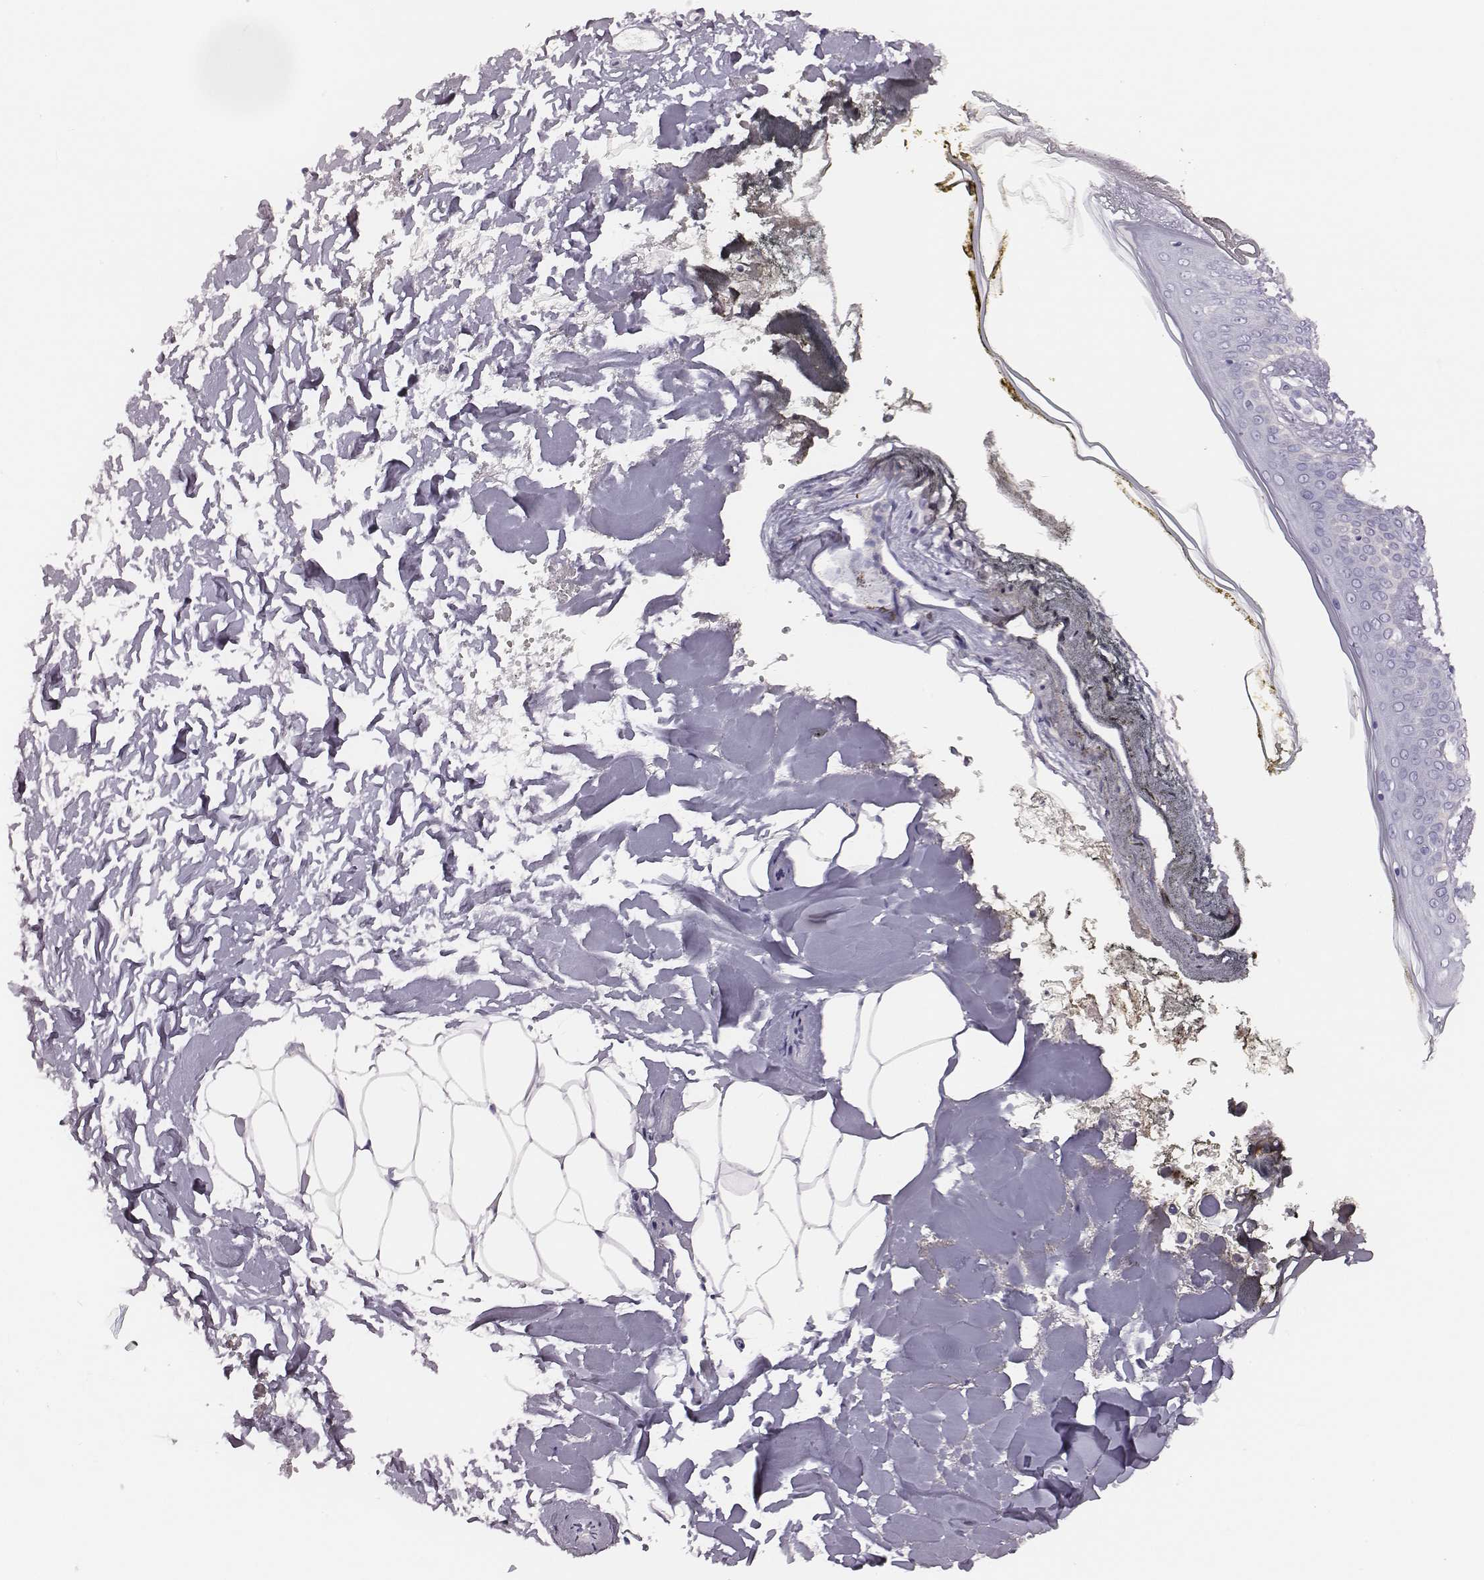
{"staining": {"intensity": "negative", "quantity": "none", "location": "none"}, "tissue": "skin", "cell_type": "Fibroblasts", "image_type": "normal", "snomed": [{"axis": "morphology", "description": "Normal tissue, NOS"}, {"axis": "topography", "description": "Skin"}], "caption": "Fibroblasts are negative for protein expression in benign human skin.", "gene": "ENSG00000290147", "patient": {"sex": "female", "age": 34}}